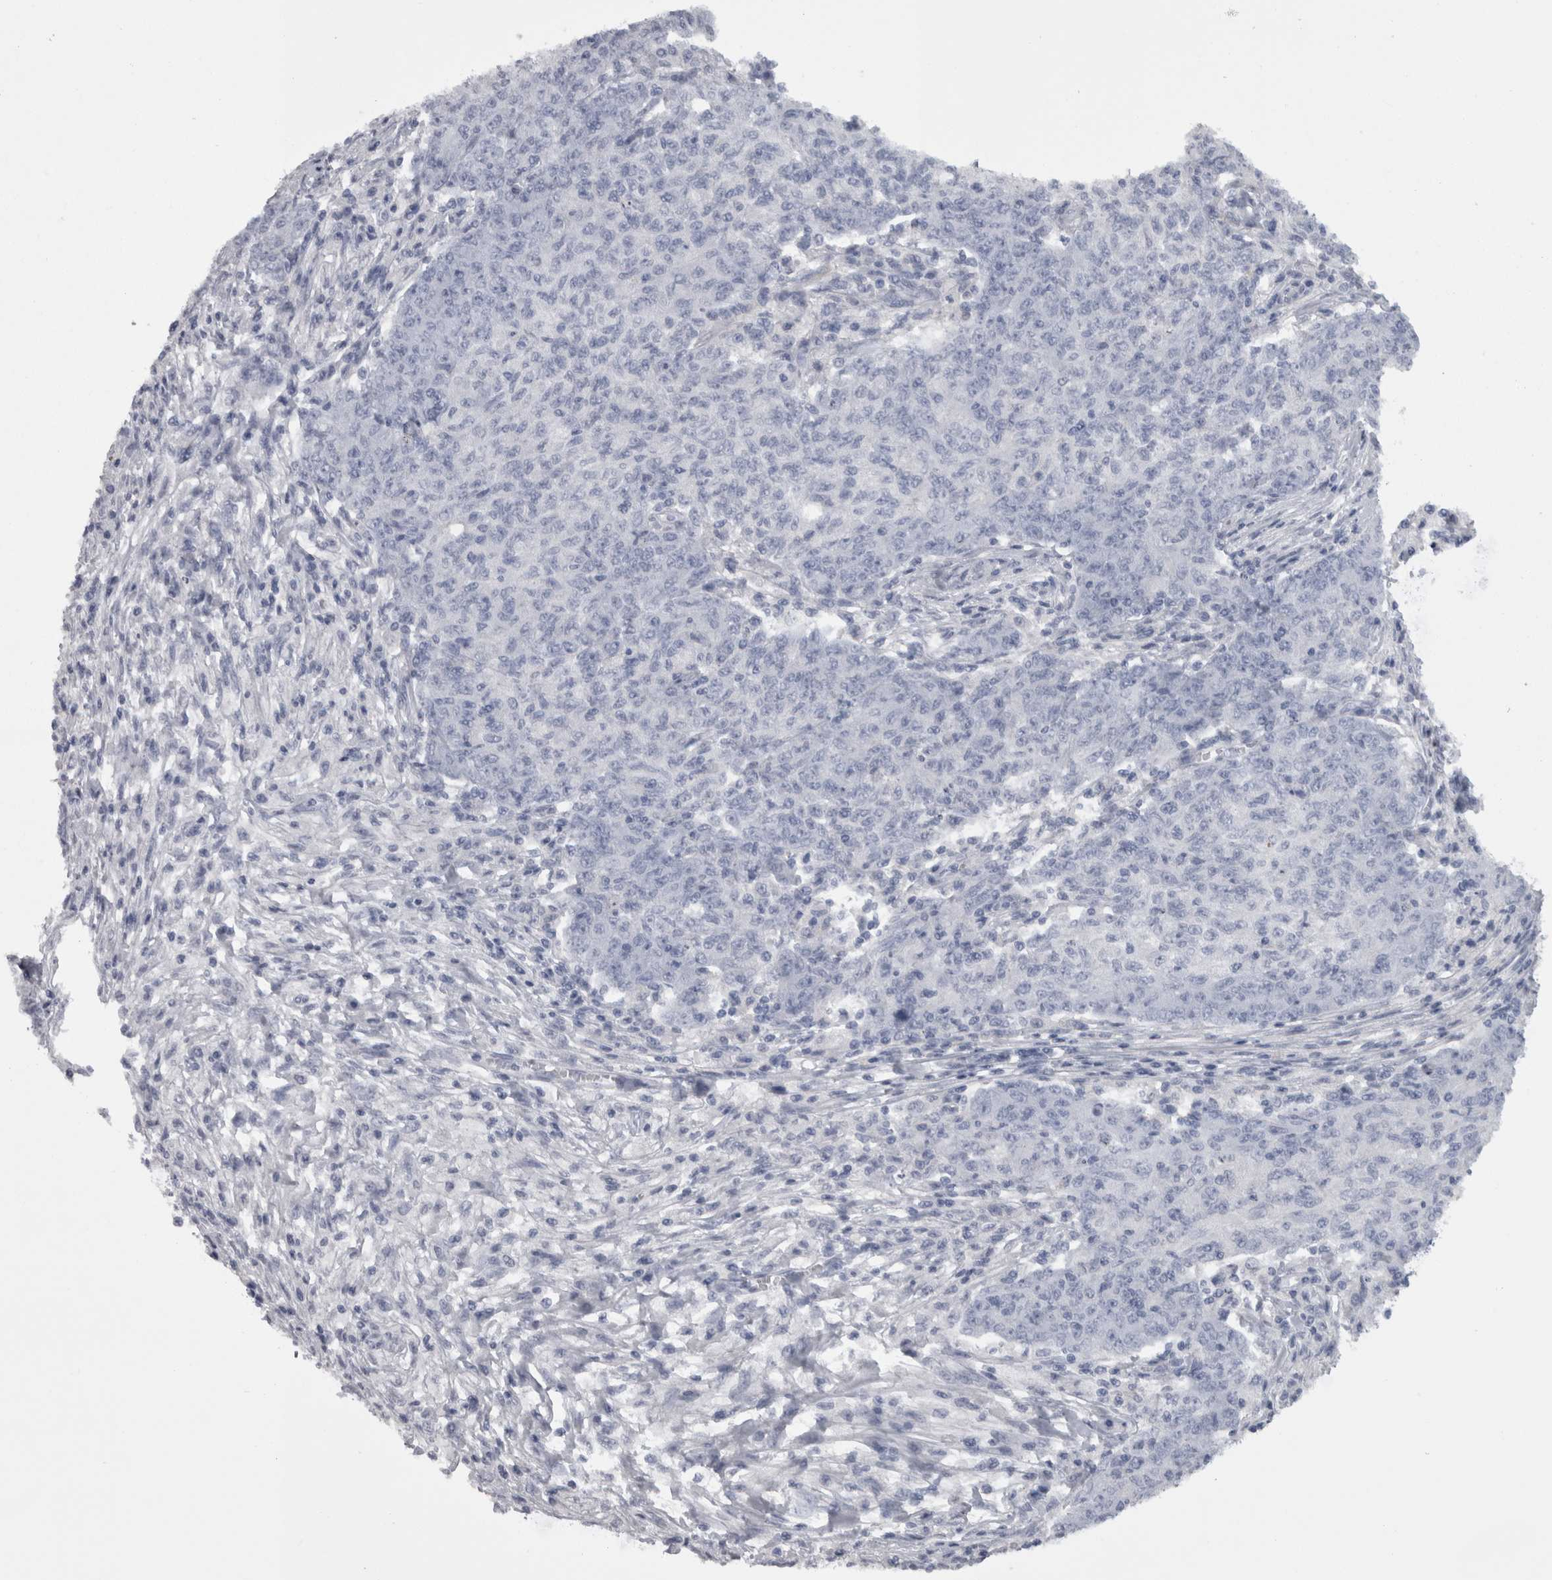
{"staining": {"intensity": "negative", "quantity": "none", "location": "none"}, "tissue": "ovarian cancer", "cell_type": "Tumor cells", "image_type": "cancer", "snomed": [{"axis": "morphology", "description": "Carcinoma, endometroid"}, {"axis": "topography", "description": "Ovary"}], "caption": "IHC photomicrograph of neoplastic tissue: ovarian endometroid carcinoma stained with DAB (3,3'-diaminobenzidine) shows no significant protein staining in tumor cells. (DAB IHC visualized using brightfield microscopy, high magnification).", "gene": "CAMK2D", "patient": {"sex": "female", "age": 42}}